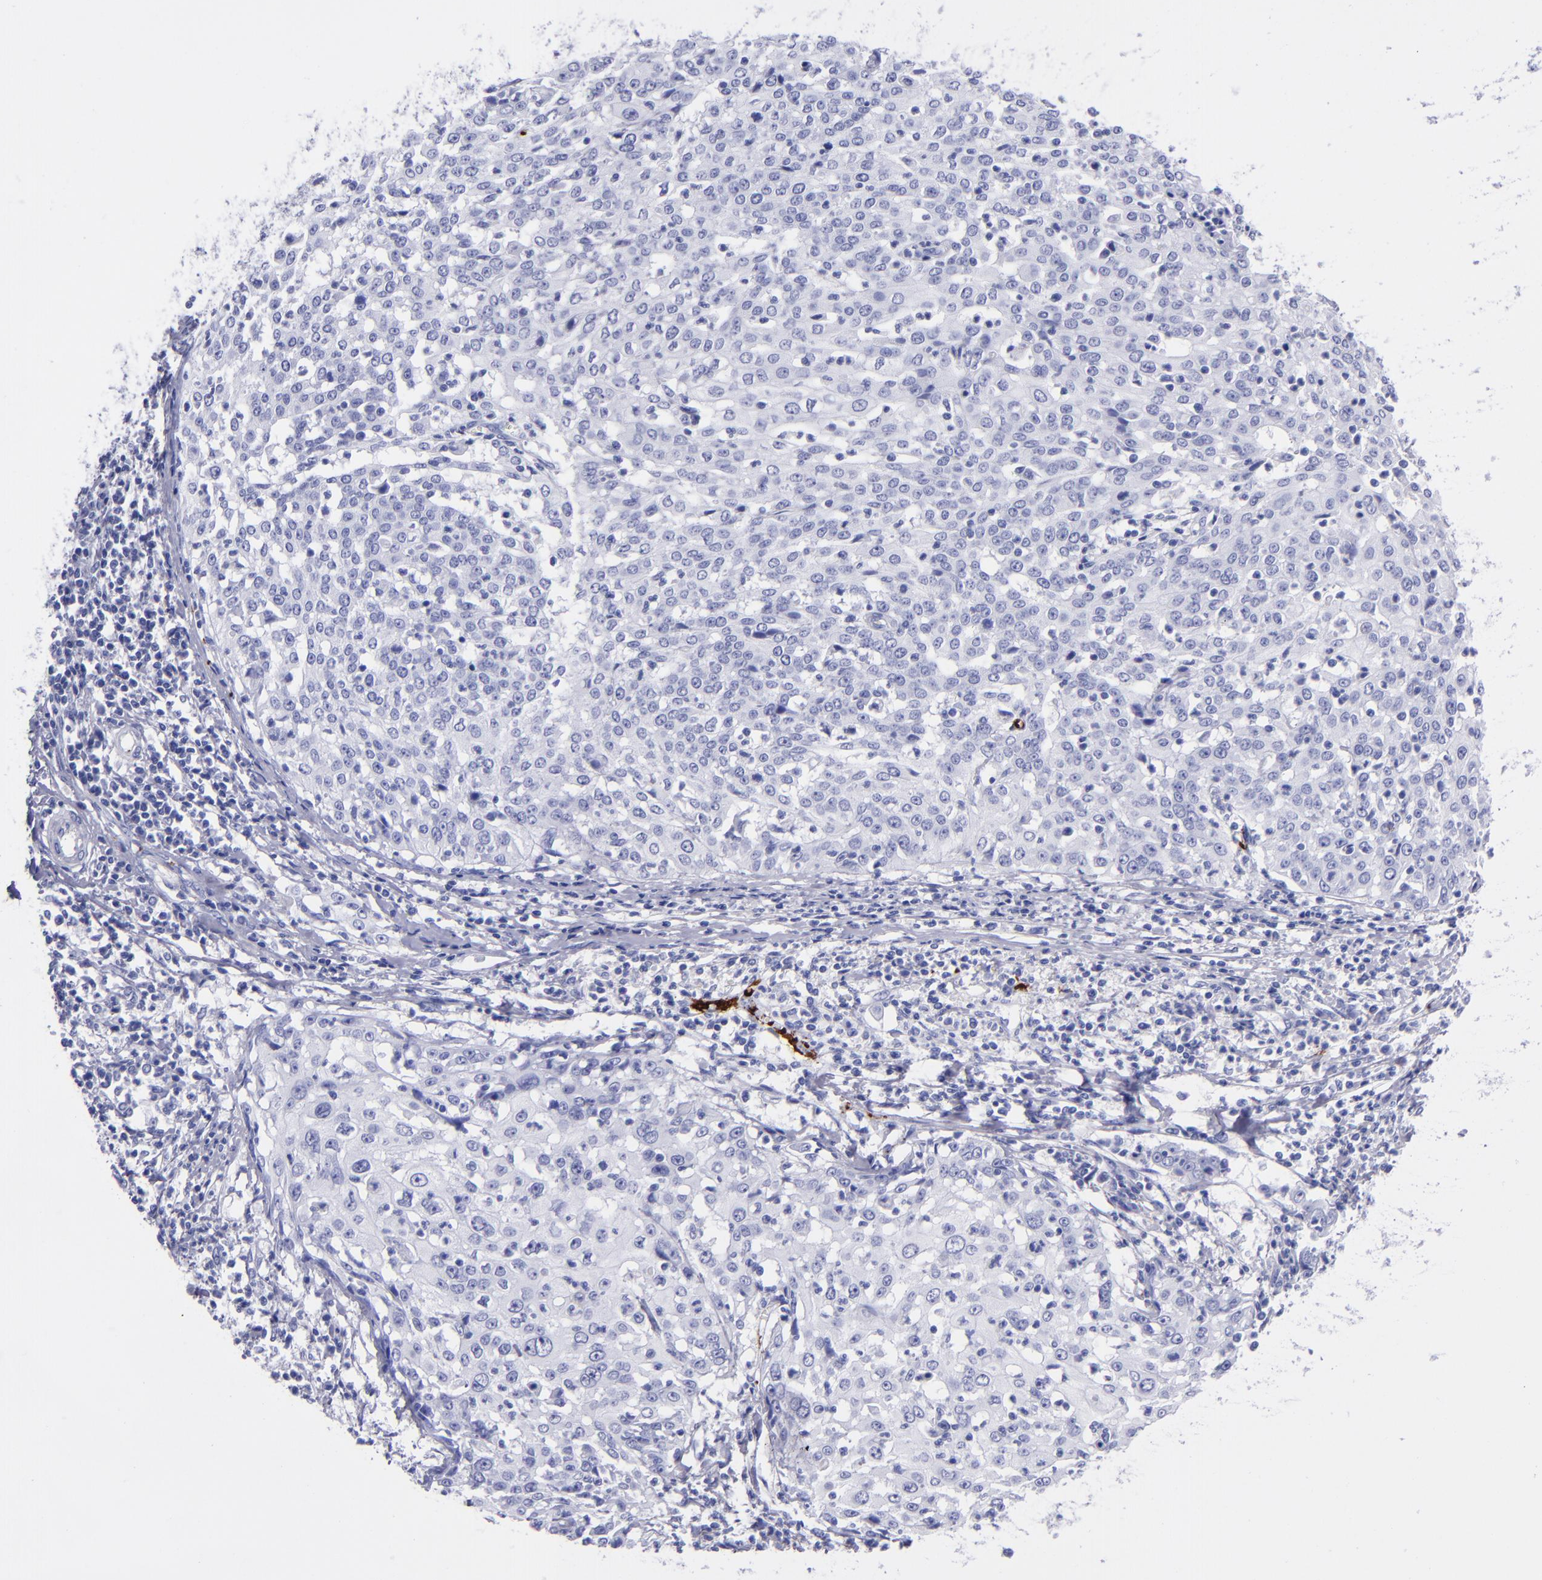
{"staining": {"intensity": "negative", "quantity": "none", "location": "none"}, "tissue": "cervical cancer", "cell_type": "Tumor cells", "image_type": "cancer", "snomed": [{"axis": "morphology", "description": "Squamous cell carcinoma, NOS"}, {"axis": "topography", "description": "Cervix"}], "caption": "Immunohistochemistry histopathology image of neoplastic tissue: cervical squamous cell carcinoma stained with DAB reveals no significant protein staining in tumor cells.", "gene": "EFCAB13", "patient": {"sex": "female", "age": 39}}